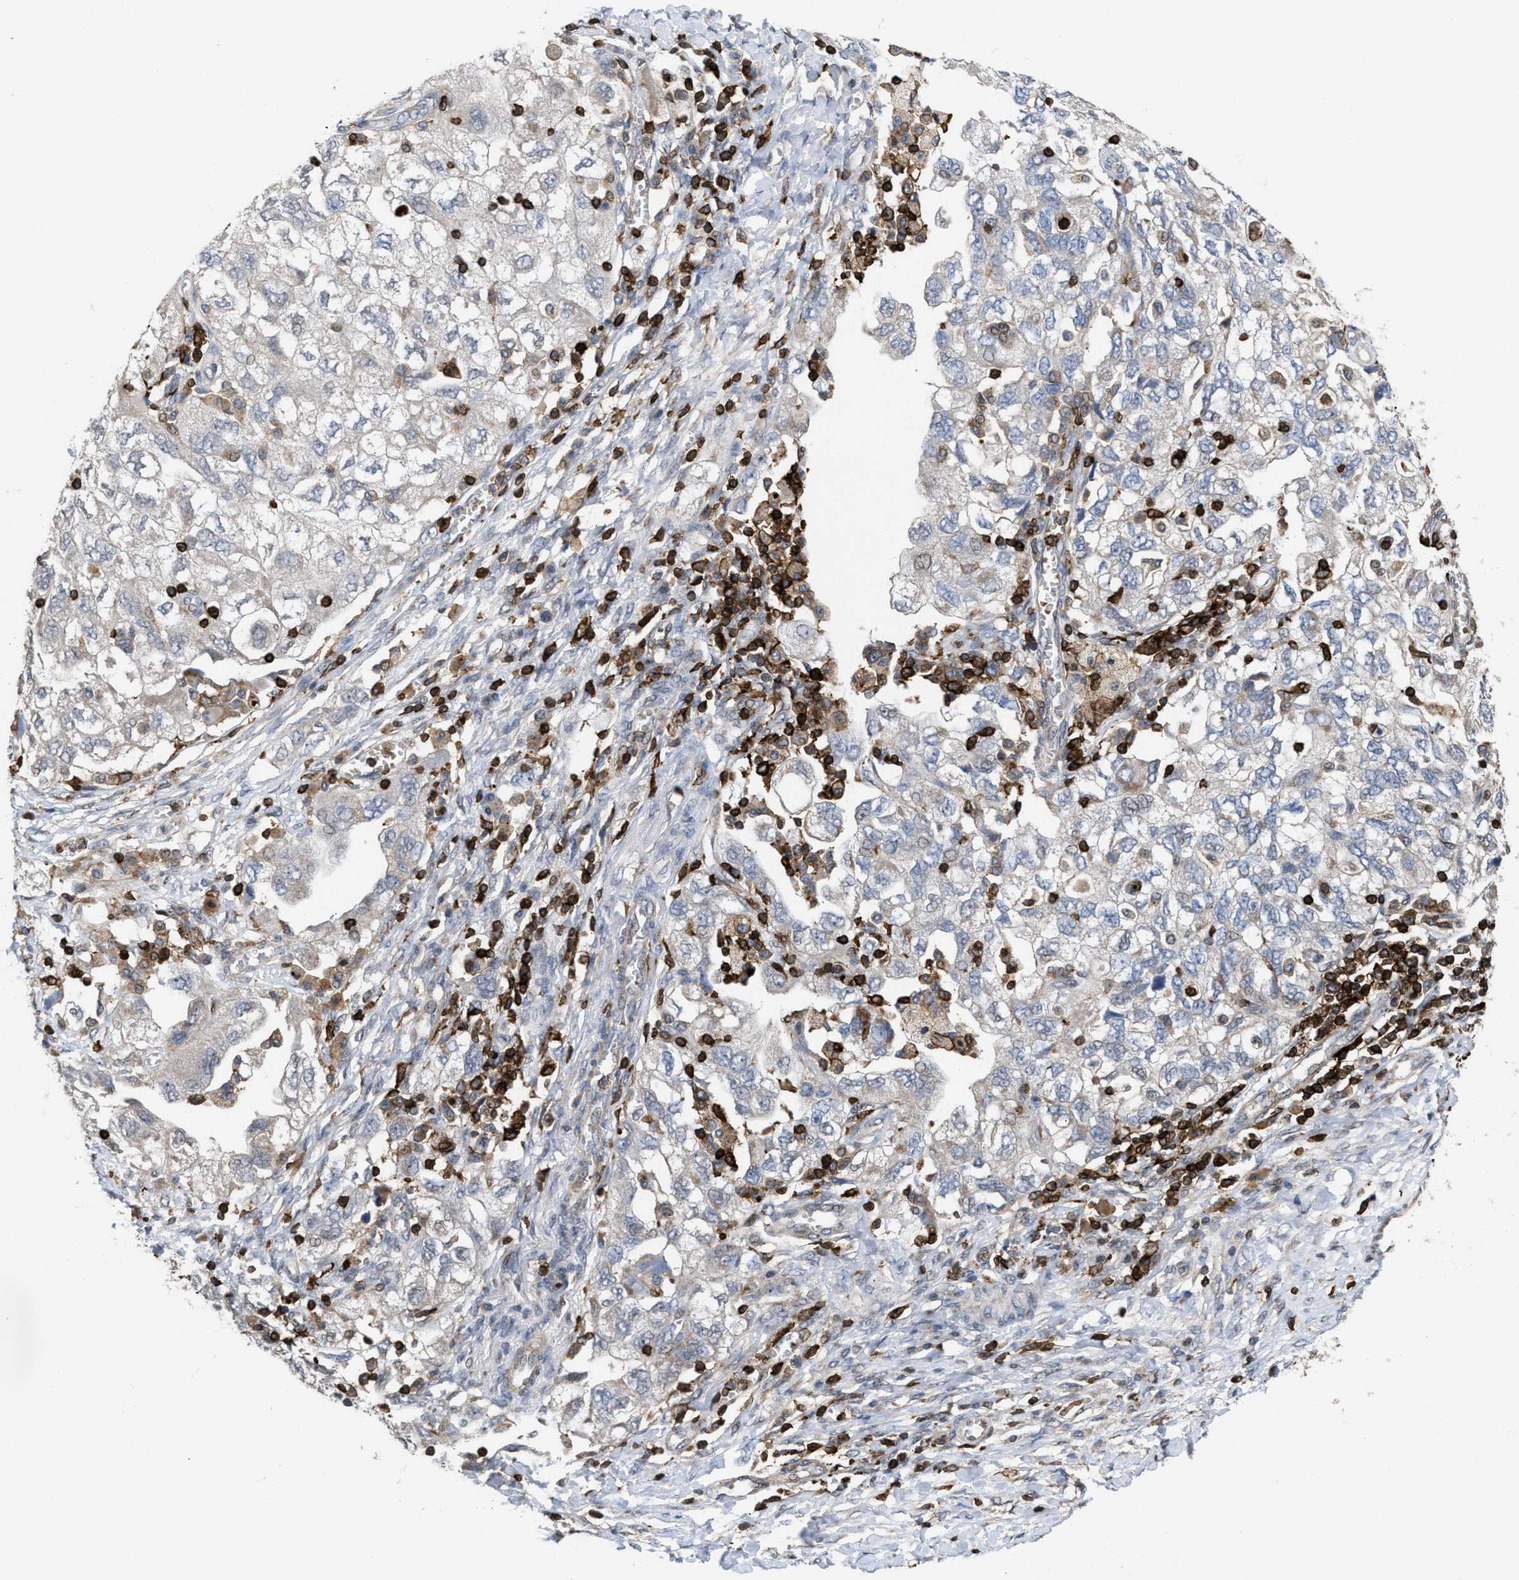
{"staining": {"intensity": "weak", "quantity": "<25%", "location": "cytoplasmic/membranous"}, "tissue": "ovarian cancer", "cell_type": "Tumor cells", "image_type": "cancer", "snomed": [{"axis": "morphology", "description": "Carcinoma, NOS"}, {"axis": "morphology", "description": "Cystadenocarcinoma, serous, NOS"}, {"axis": "topography", "description": "Ovary"}], "caption": "Immunohistochemistry (IHC) micrograph of neoplastic tissue: ovarian cancer (carcinoma) stained with DAB exhibits no significant protein staining in tumor cells.", "gene": "PTPRE", "patient": {"sex": "female", "age": 69}}